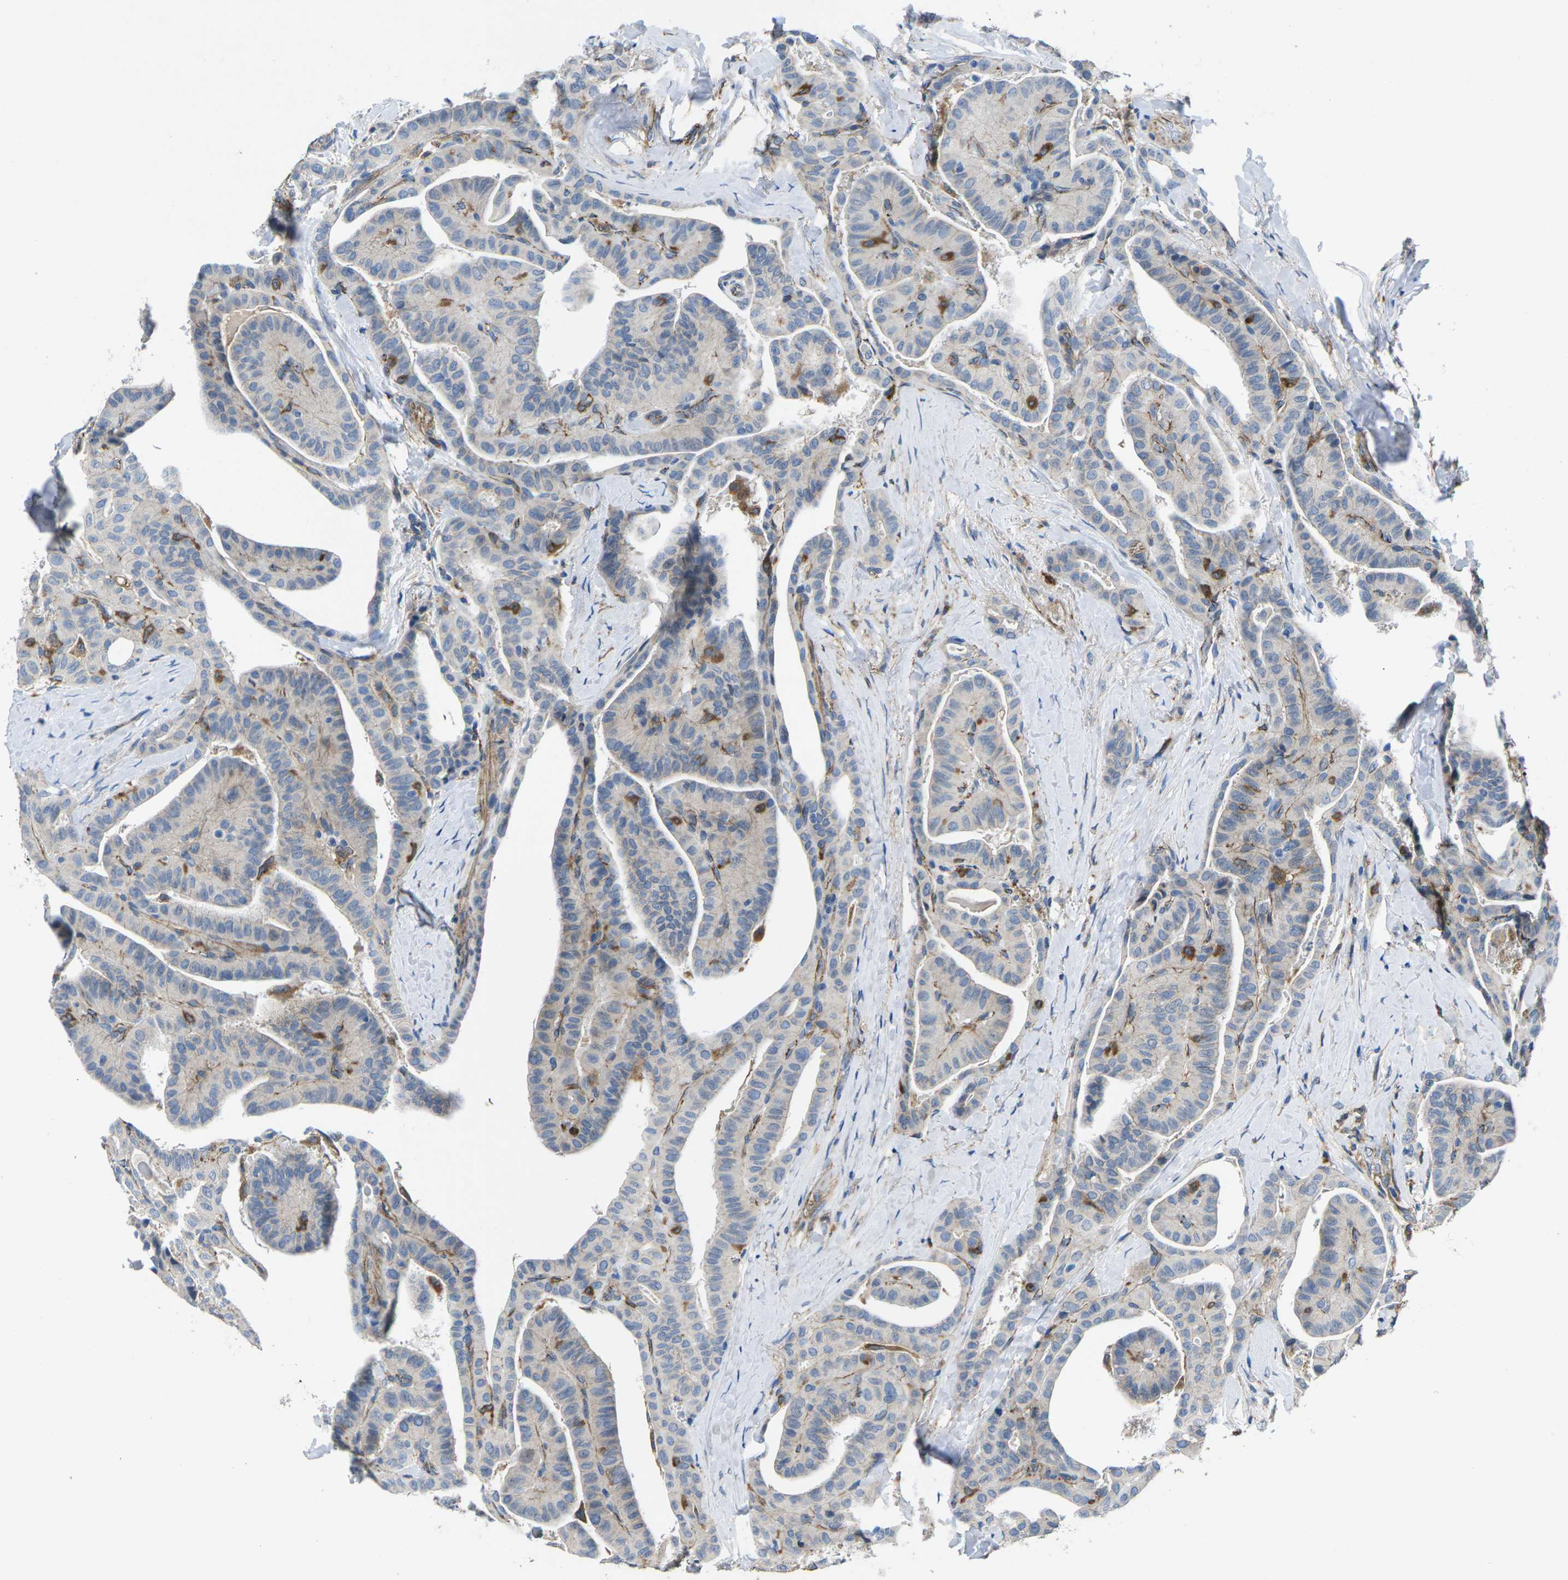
{"staining": {"intensity": "moderate", "quantity": "<25%", "location": "cytoplasmic/membranous"}, "tissue": "thyroid cancer", "cell_type": "Tumor cells", "image_type": "cancer", "snomed": [{"axis": "morphology", "description": "Papillary adenocarcinoma, NOS"}, {"axis": "topography", "description": "Thyroid gland"}], "caption": "Protein staining of thyroid papillary adenocarcinoma tissue exhibits moderate cytoplasmic/membranous expression in about <25% of tumor cells. Nuclei are stained in blue.", "gene": "CTNND1", "patient": {"sex": "male", "age": 77}}